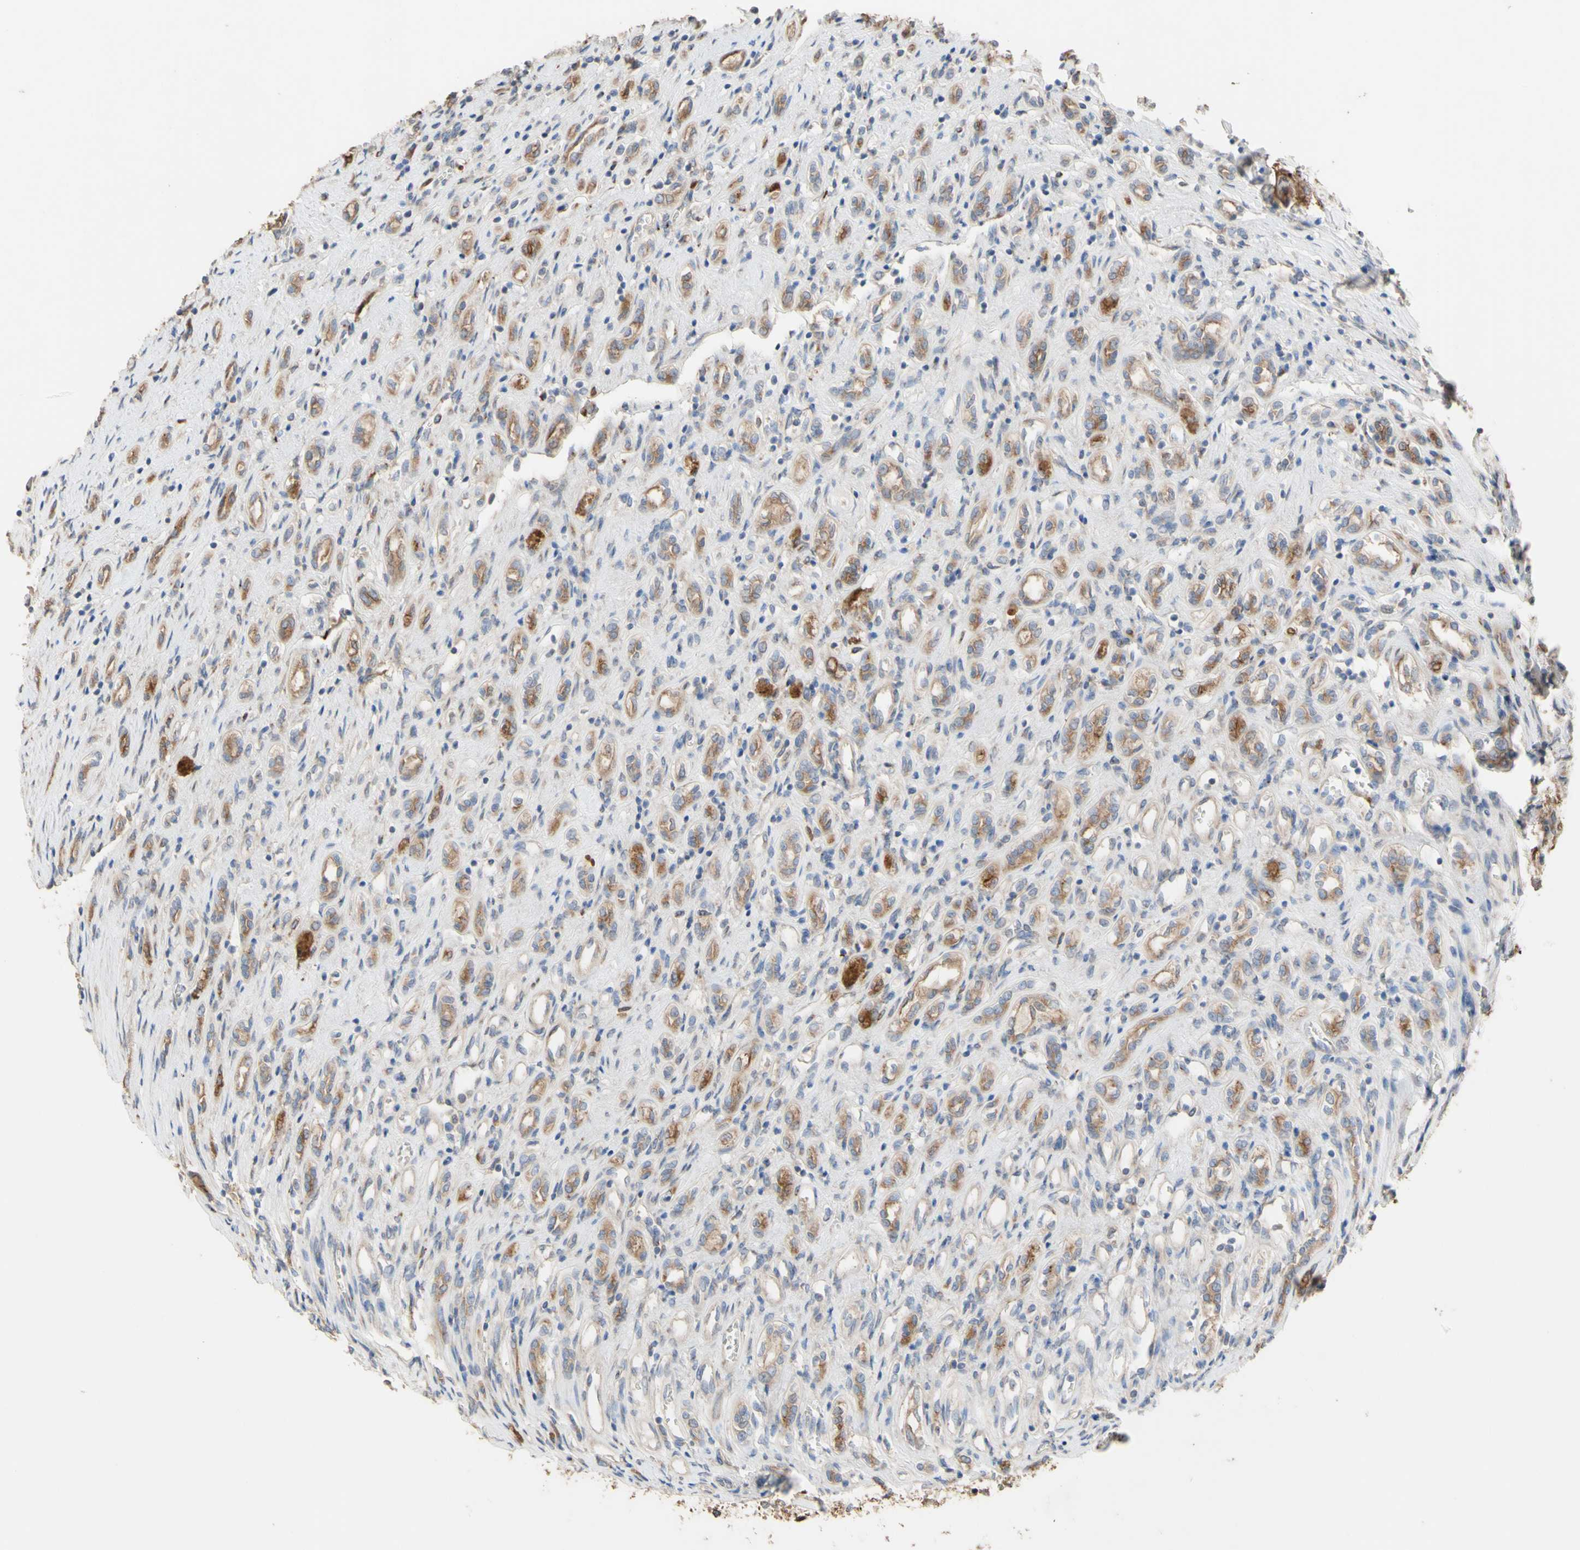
{"staining": {"intensity": "moderate", "quantity": ">75%", "location": "cytoplasmic/membranous"}, "tissue": "renal cancer", "cell_type": "Tumor cells", "image_type": "cancer", "snomed": [{"axis": "morphology", "description": "Adenocarcinoma, NOS"}, {"axis": "topography", "description": "Kidney"}], "caption": "Tumor cells show medium levels of moderate cytoplasmic/membranous staining in approximately >75% of cells in human renal cancer. The protein is stained brown, and the nuclei are stained in blue (DAB IHC with brightfield microscopy, high magnification).", "gene": "NECTIN3", "patient": {"sex": "female", "age": 70}}